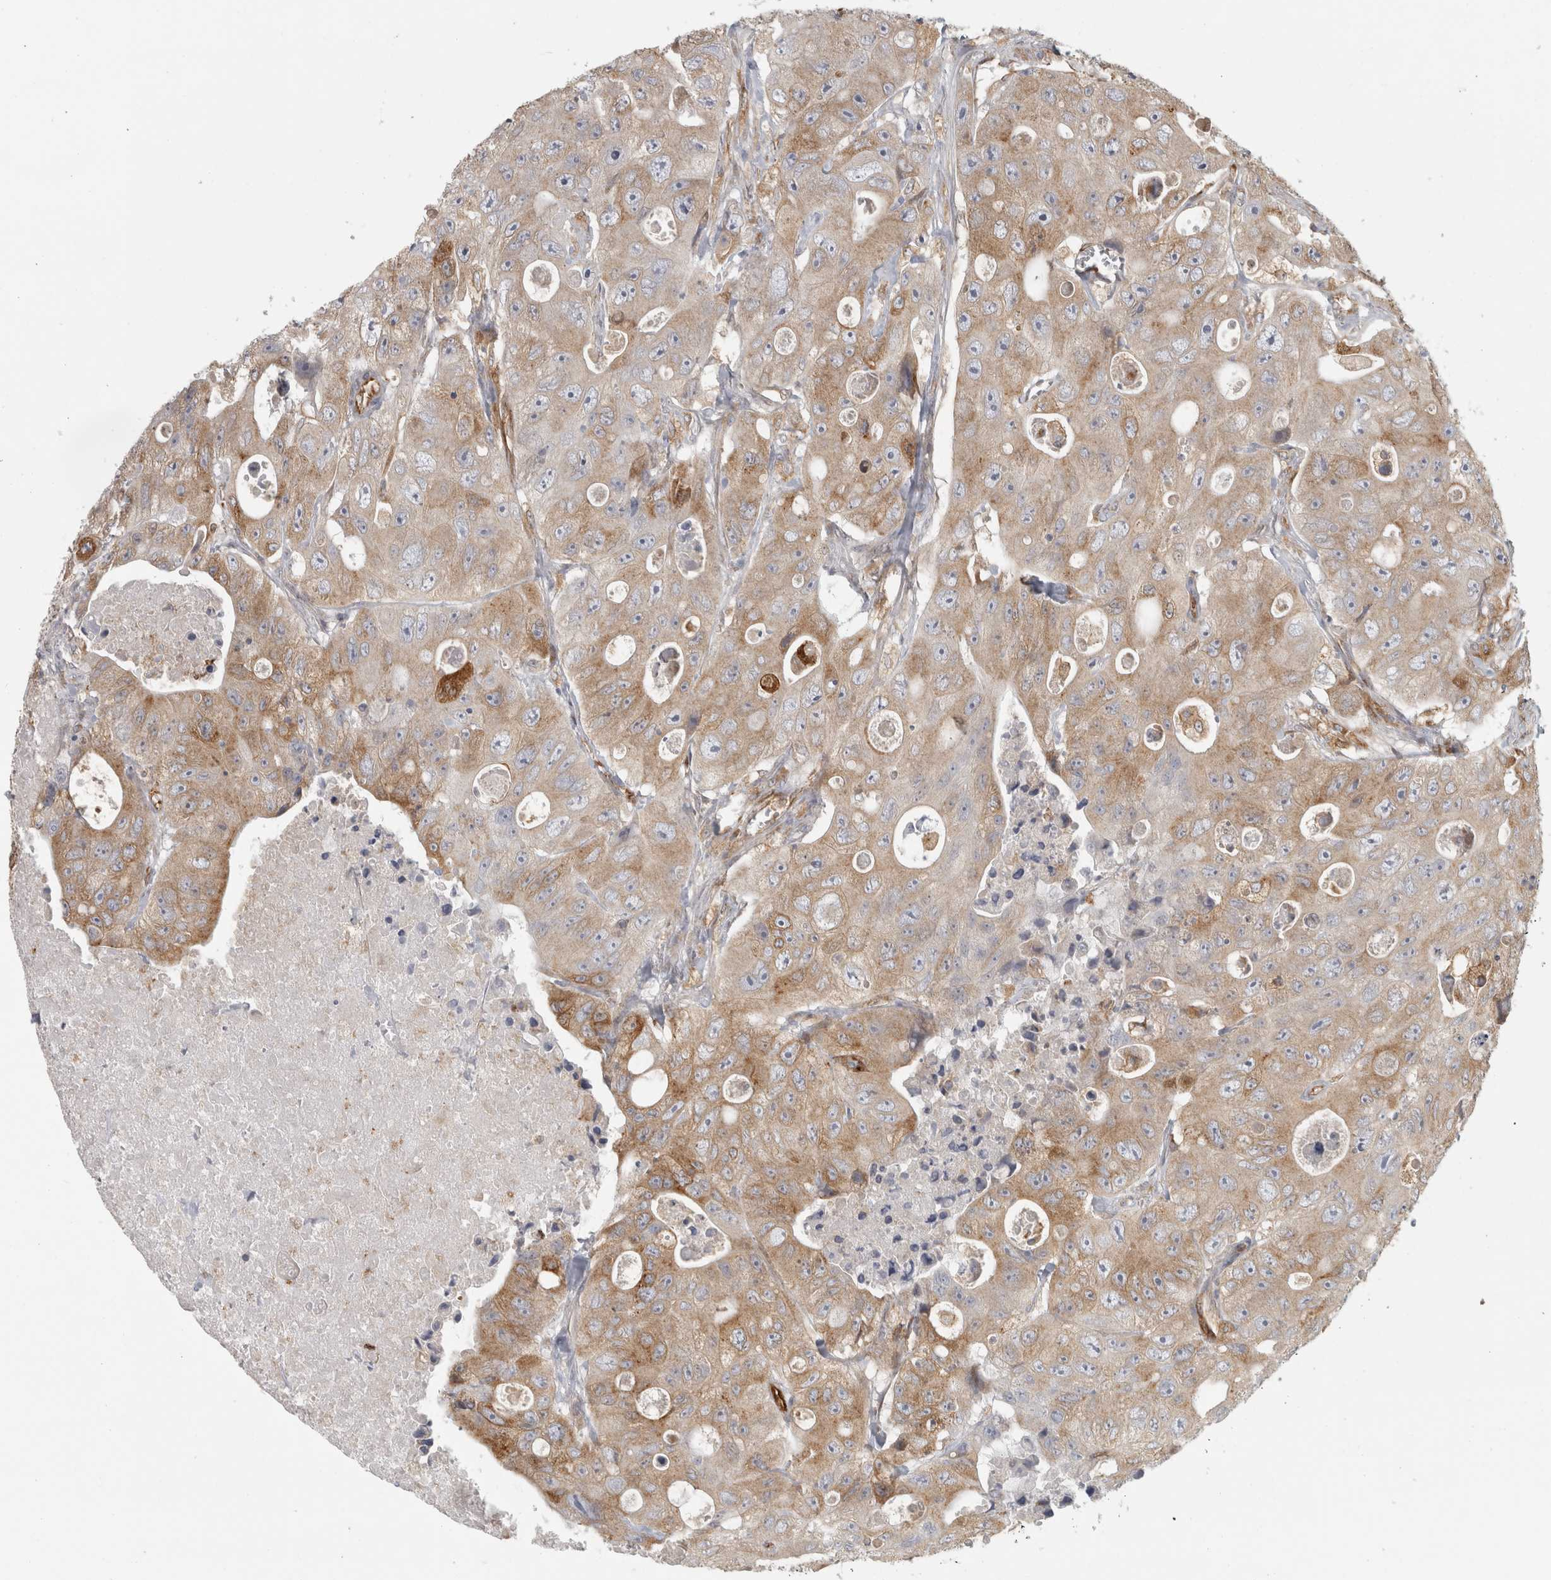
{"staining": {"intensity": "moderate", "quantity": ">75%", "location": "cytoplasmic/membranous"}, "tissue": "colorectal cancer", "cell_type": "Tumor cells", "image_type": "cancer", "snomed": [{"axis": "morphology", "description": "Adenocarcinoma, NOS"}, {"axis": "topography", "description": "Colon"}], "caption": "Protein staining exhibits moderate cytoplasmic/membranous staining in approximately >75% of tumor cells in colorectal adenocarcinoma. (Stains: DAB (3,3'-diaminobenzidine) in brown, nuclei in blue, Microscopy: brightfield microscopy at high magnification).", "gene": "HLA-E", "patient": {"sex": "female", "age": 46}}